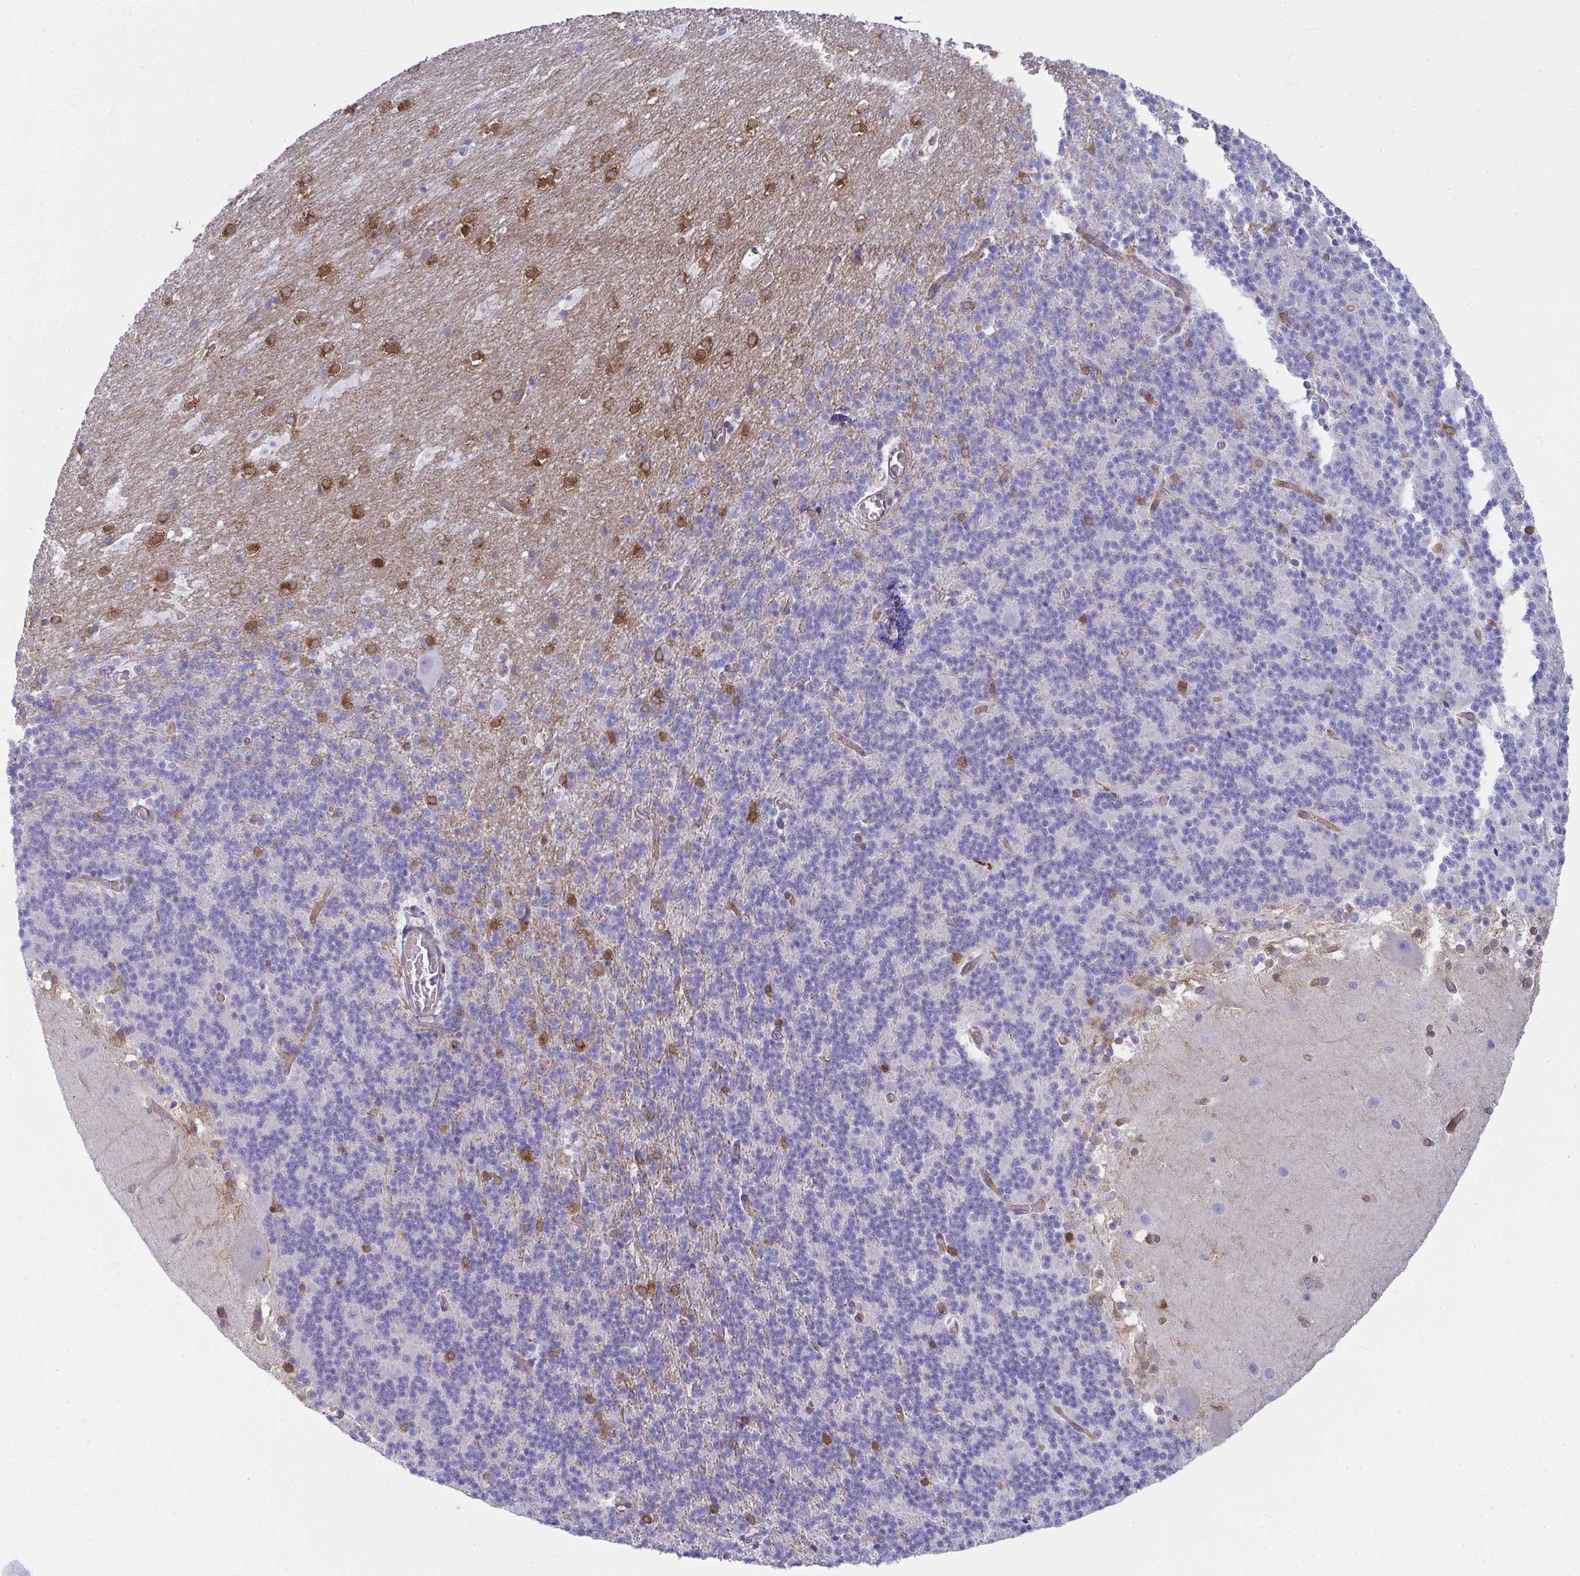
{"staining": {"intensity": "negative", "quantity": "none", "location": "none"}, "tissue": "cerebellum", "cell_type": "Cells in granular layer", "image_type": "normal", "snomed": [{"axis": "morphology", "description": "Normal tissue, NOS"}, {"axis": "topography", "description": "Cerebellum"}], "caption": "Cerebellum stained for a protein using immunohistochemistry exhibits no staining cells in granular layer.", "gene": "GAB1", "patient": {"sex": "female", "age": 19}}